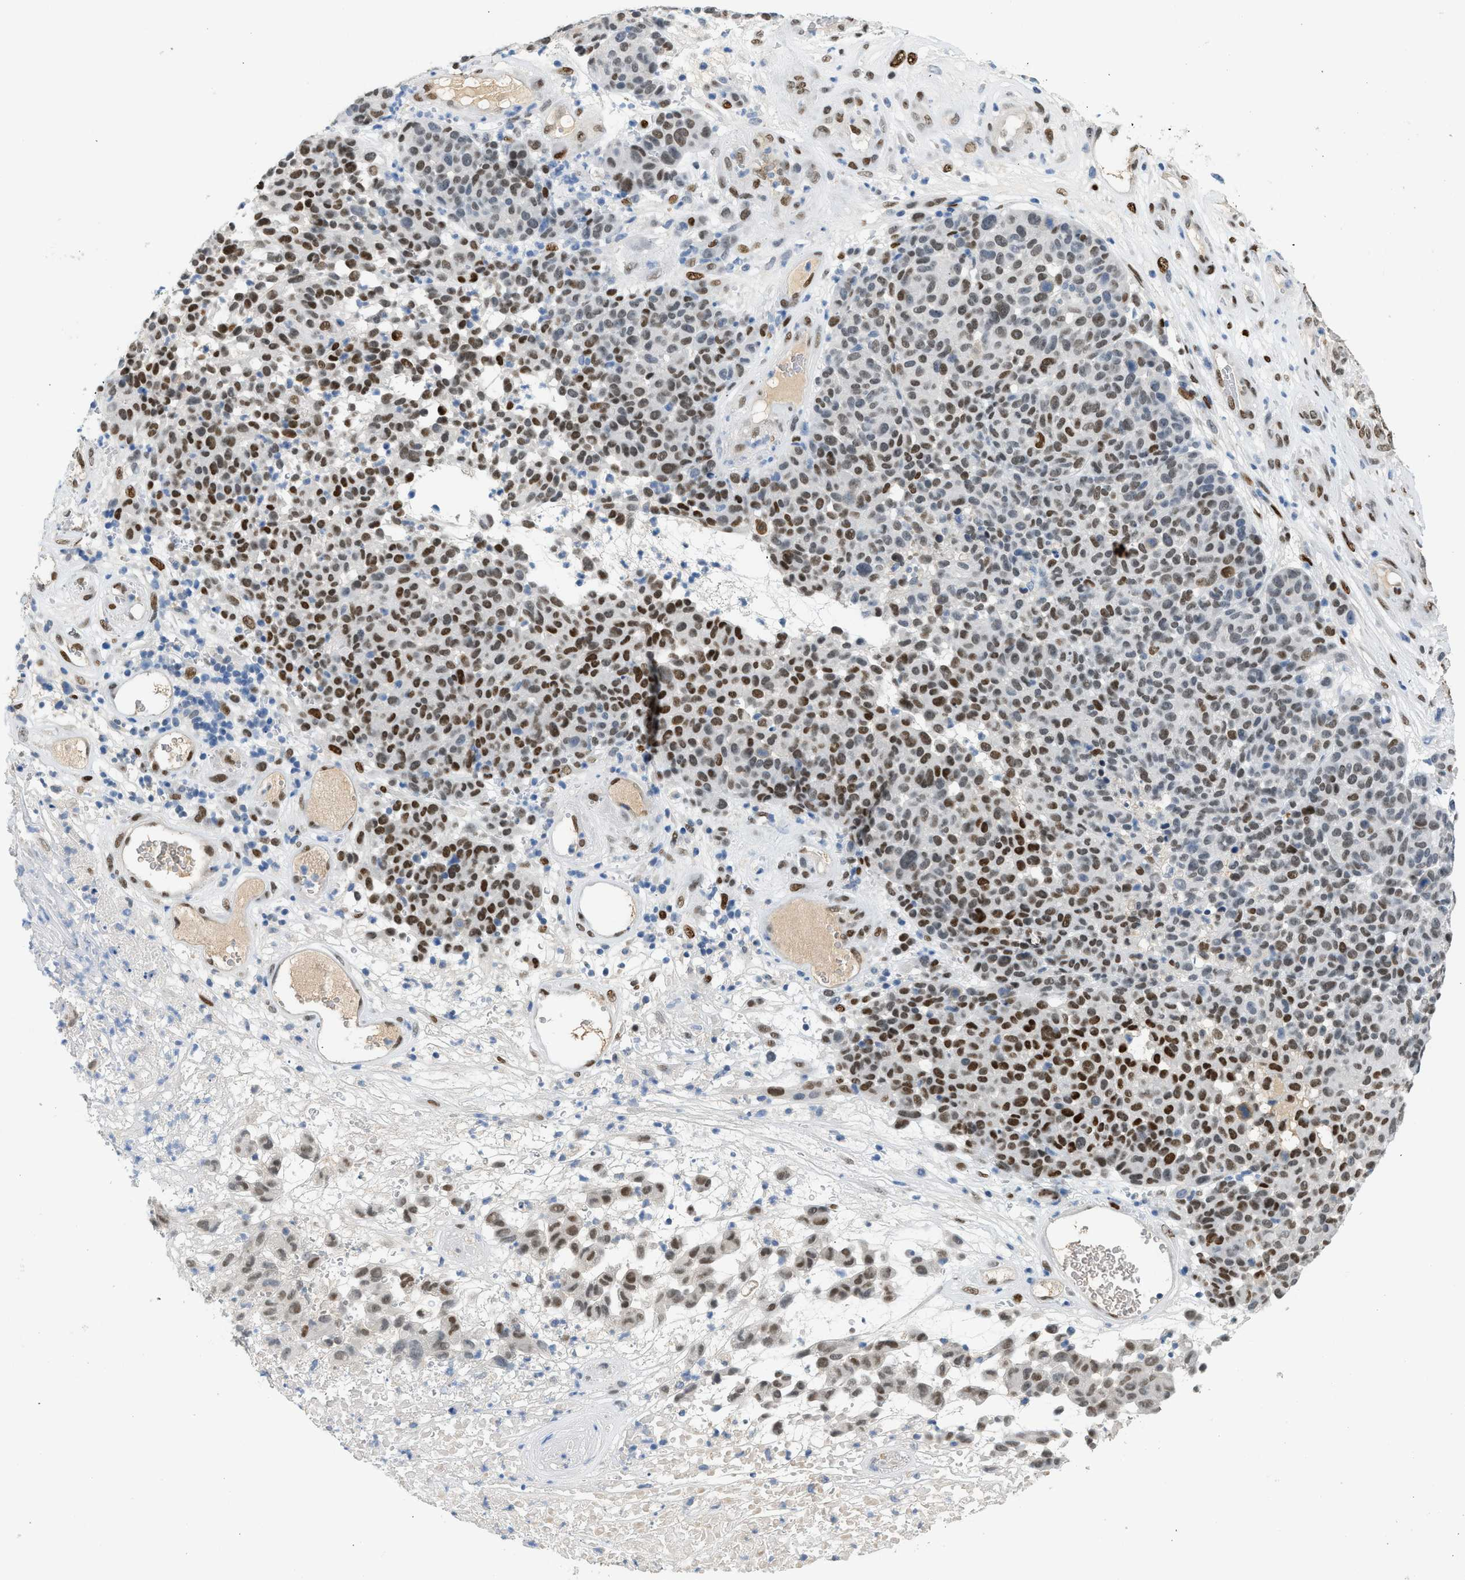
{"staining": {"intensity": "strong", "quantity": "25%-75%", "location": "nuclear"}, "tissue": "melanoma", "cell_type": "Tumor cells", "image_type": "cancer", "snomed": [{"axis": "morphology", "description": "Malignant melanoma, NOS"}, {"axis": "topography", "description": "Skin"}], "caption": "Immunohistochemical staining of human melanoma reveals strong nuclear protein staining in approximately 25%-75% of tumor cells. The staining was performed using DAB, with brown indicating positive protein expression. Nuclei are stained blue with hematoxylin.", "gene": "ZBTB20", "patient": {"sex": "male", "age": 59}}